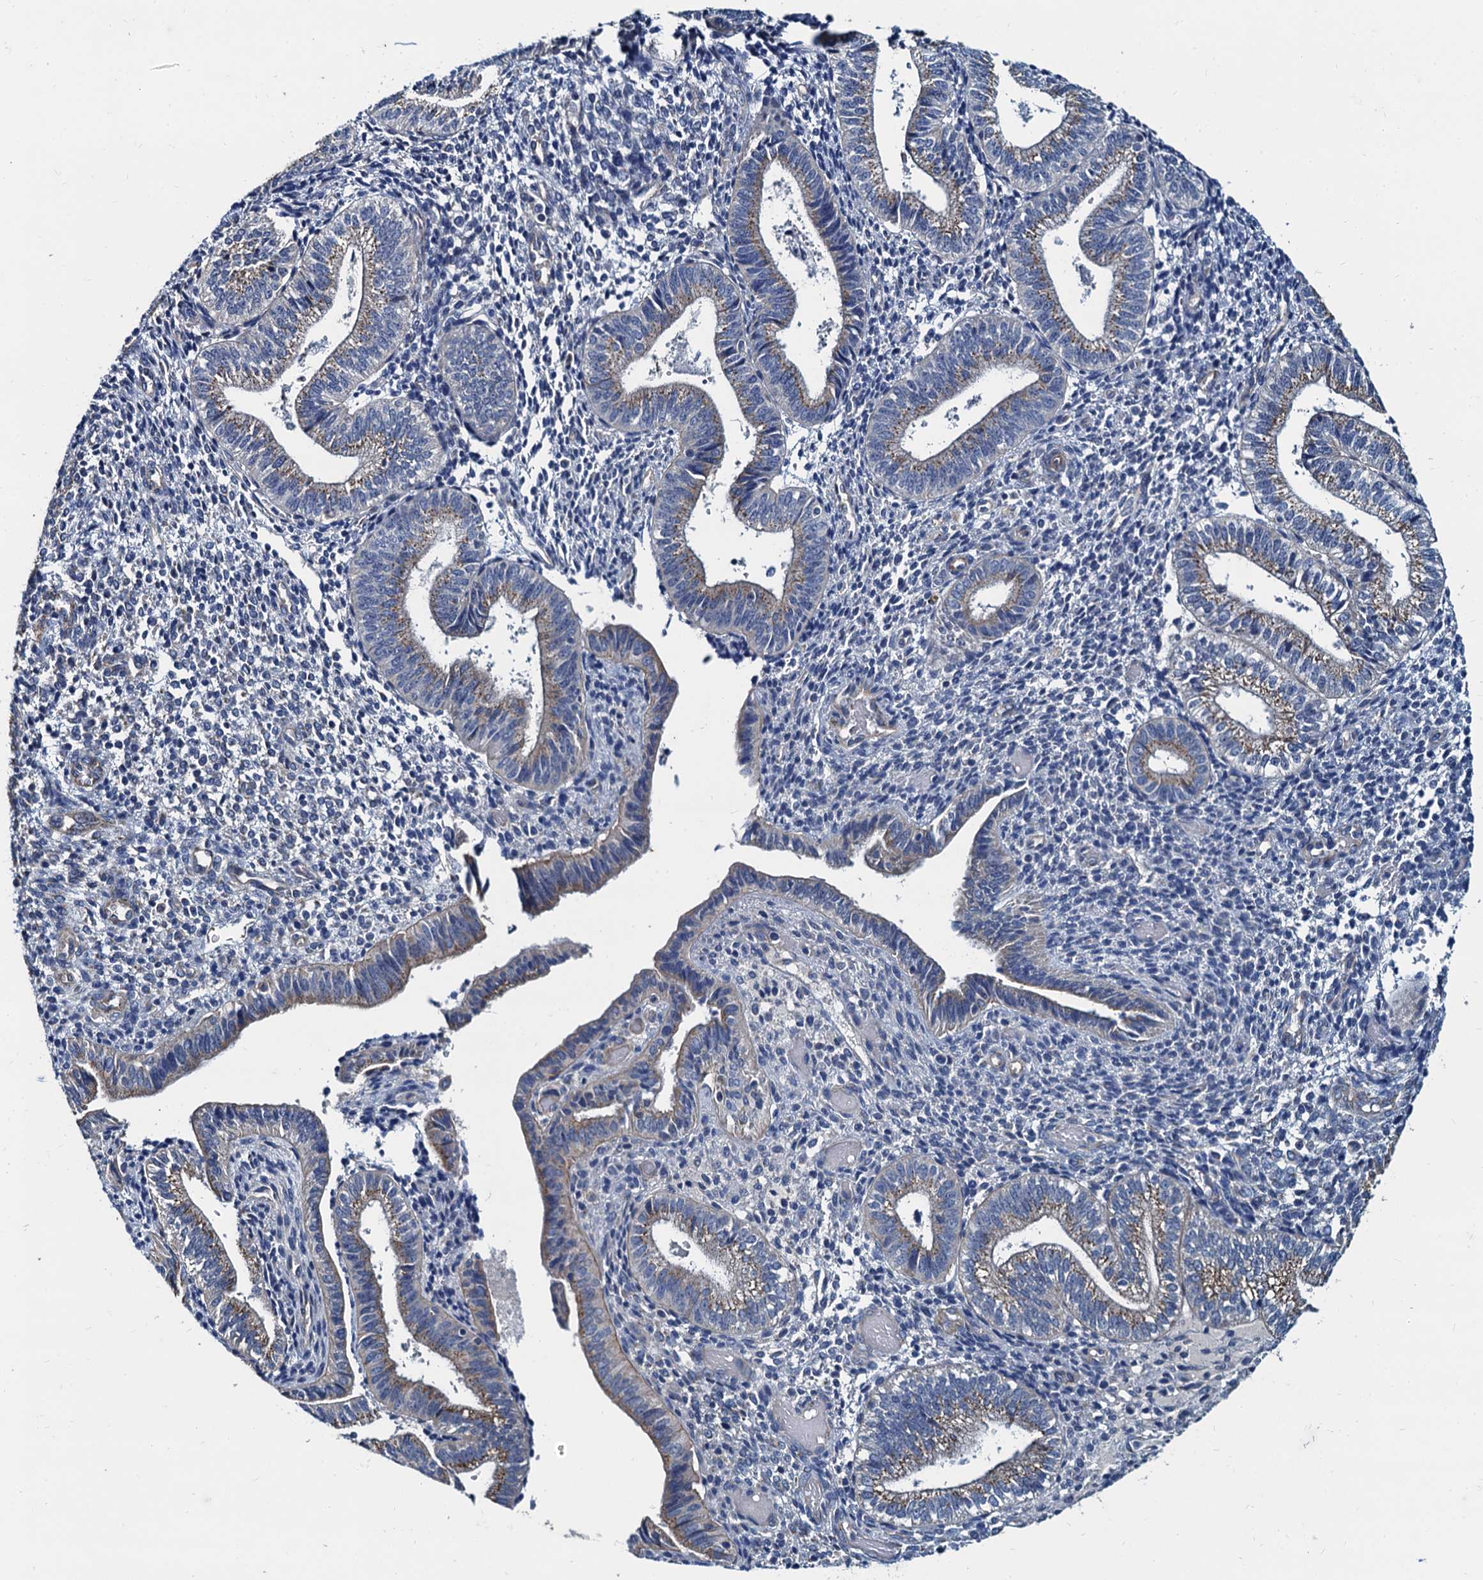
{"staining": {"intensity": "negative", "quantity": "none", "location": "none"}, "tissue": "endometrium", "cell_type": "Cells in endometrial stroma", "image_type": "normal", "snomed": [{"axis": "morphology", "description": "Normal tissue, NOS"}, {"axis": "topography", "description": "Endometrium"}], "caption": "A high-resolution photomicrograph shows IHC staining of unremarkable endometrium, which demonstrates no significant positivity in cells in endometrial stroma. The staining was performed using DAB to visualize the protein expression in brown, while the nuclei were stained in blue with hematoxylin (Magnification: 20x).", "gene": "NGRN", "patient": {"sex": "female", "age": 34}}